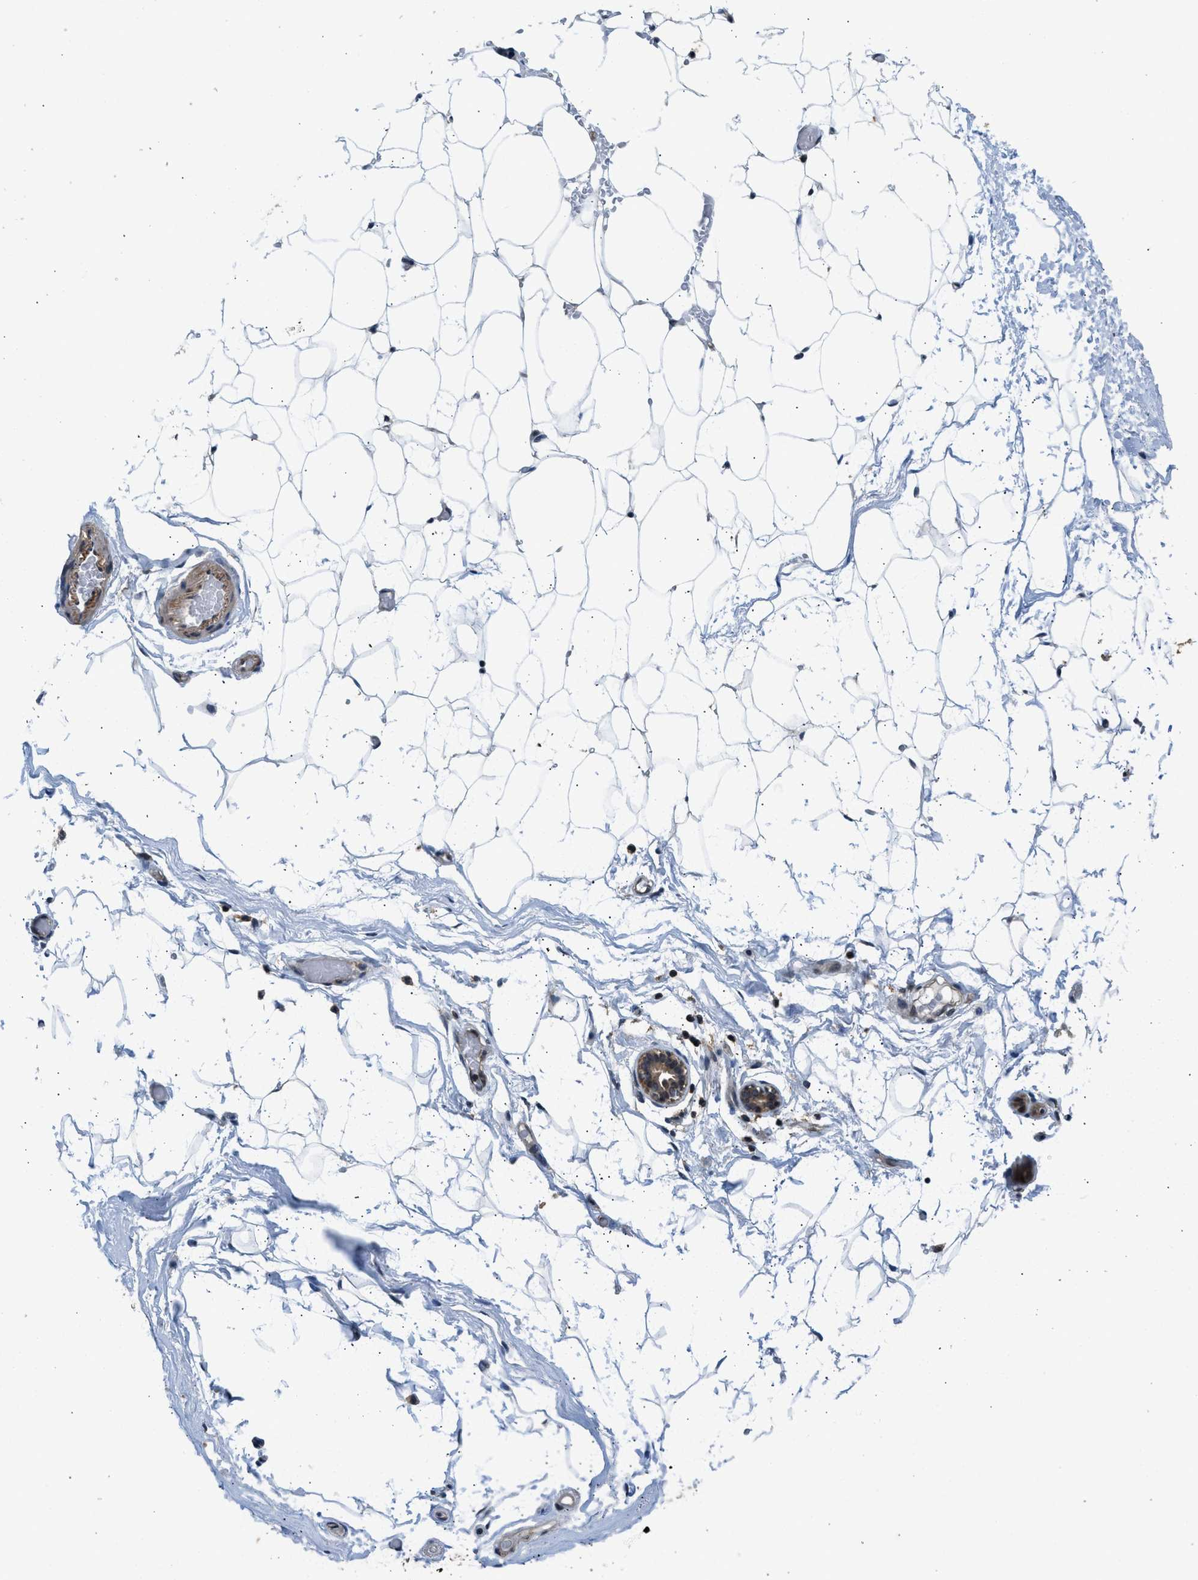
{"staining": {"intensity": "moderate", "quantity": "25%-75%", "location": "nuclear"}, "tissue": "adipose tissue", "cell_type": "Adipocytes", "image_type": "normal", "snomed": [{"axis": "morphology", "description": "Normal tissue, NOS"}, {"axis": "topography", "description": "Breast"}, {"axis": "topography", "description": "Soft tissue"}], "caption": "Protein expression analysis of unremarkable human adipose tissue reveals moderate nuclear staining in approximately 25%-75% of adipocytes. Immunohistochemistry (ihc) stains the protein of interest in brown and the nuclei are stained blue.", "gene": "MTMR1", "patient": {"sex": "female", "age": 75}}